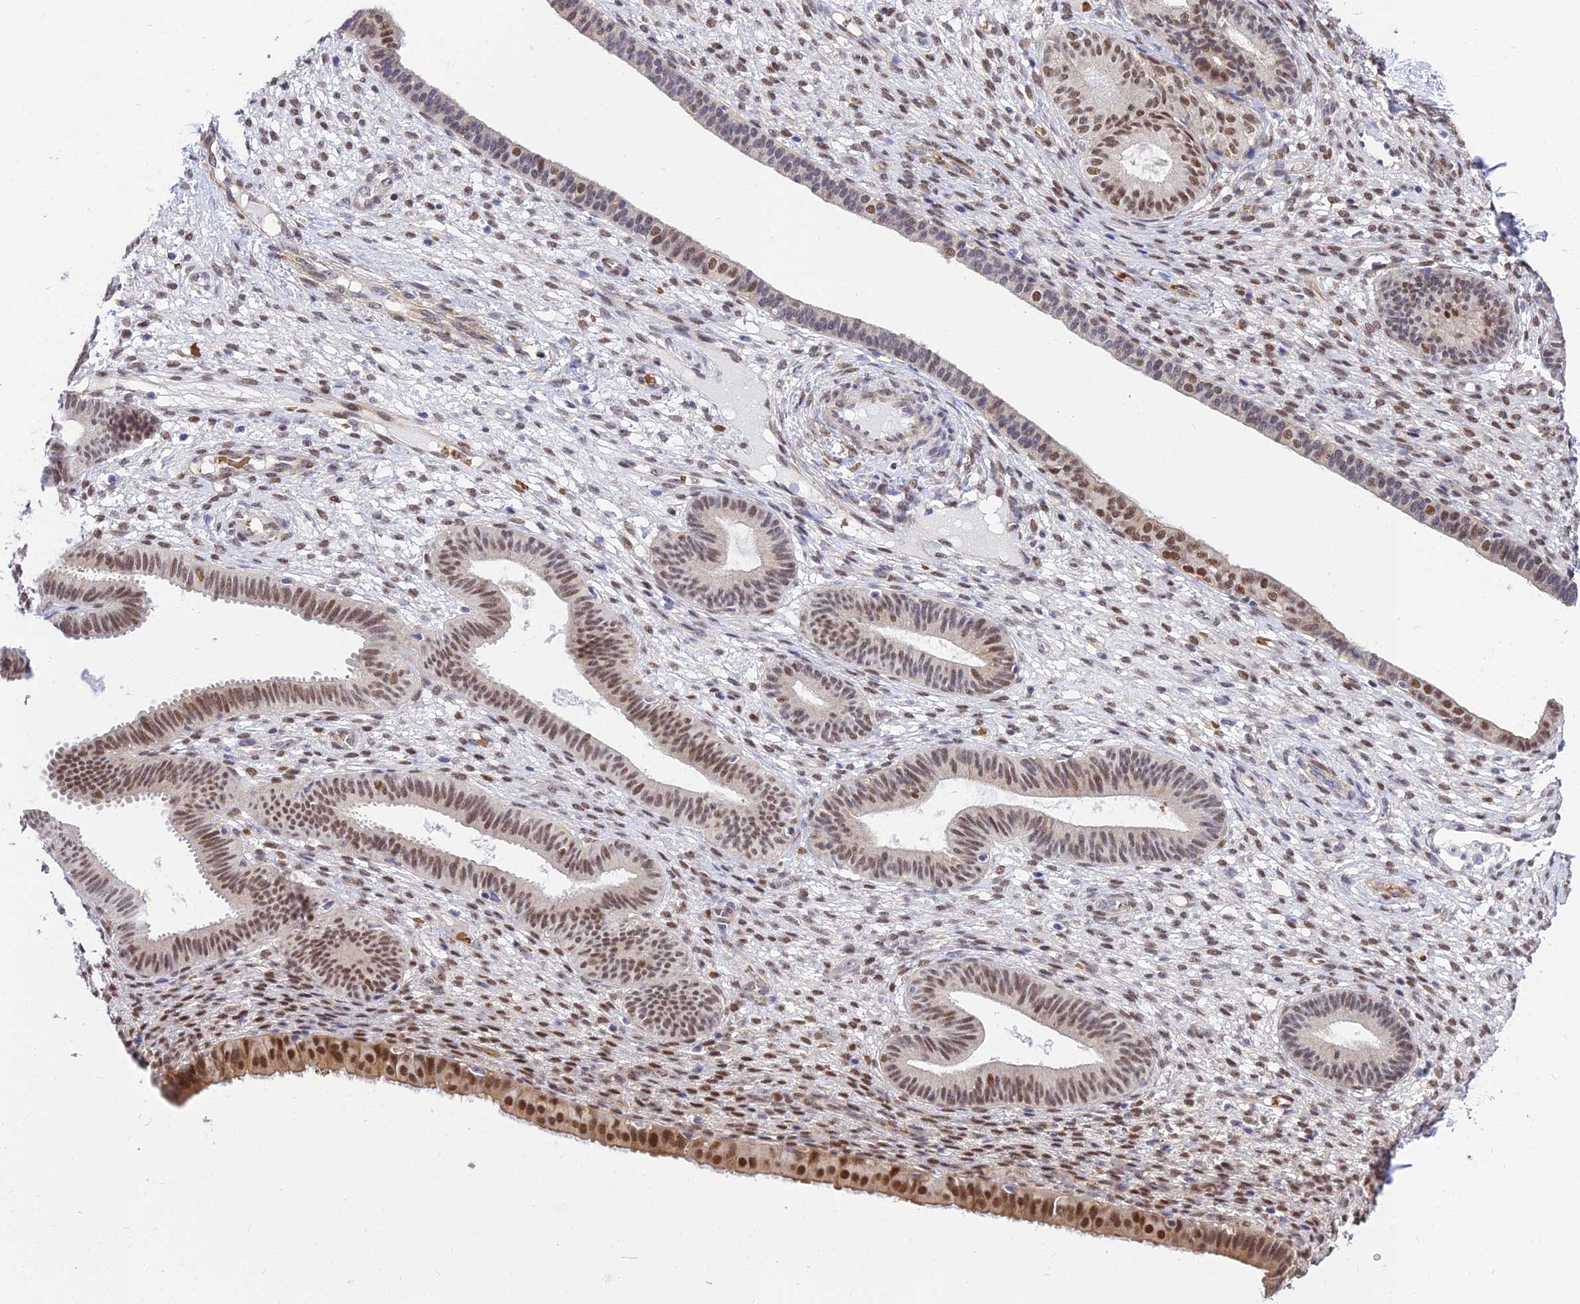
{"staining": {"intensity": "moderate", "quantity": "25%-75%", "location": "nuclear"}, "tissue": "endometrium", "cell_type": "Cells in endometrial stroma", "image_type": "normal", "snomed": [{"axis": "morphology", "description": "Normal tissue, NOS"}, {"axis": "topography", "description": "Endometrium"}], "caption": "This photomicrograph exhibits immunohistochemistry (IHC) staining of unremarkable endometrium, with medium moderate nuclear positivity in about 25%-75% of cells in endometrial stroma.", "gene": "BCL9", "patient": {"sex": "female", "age": 61}}